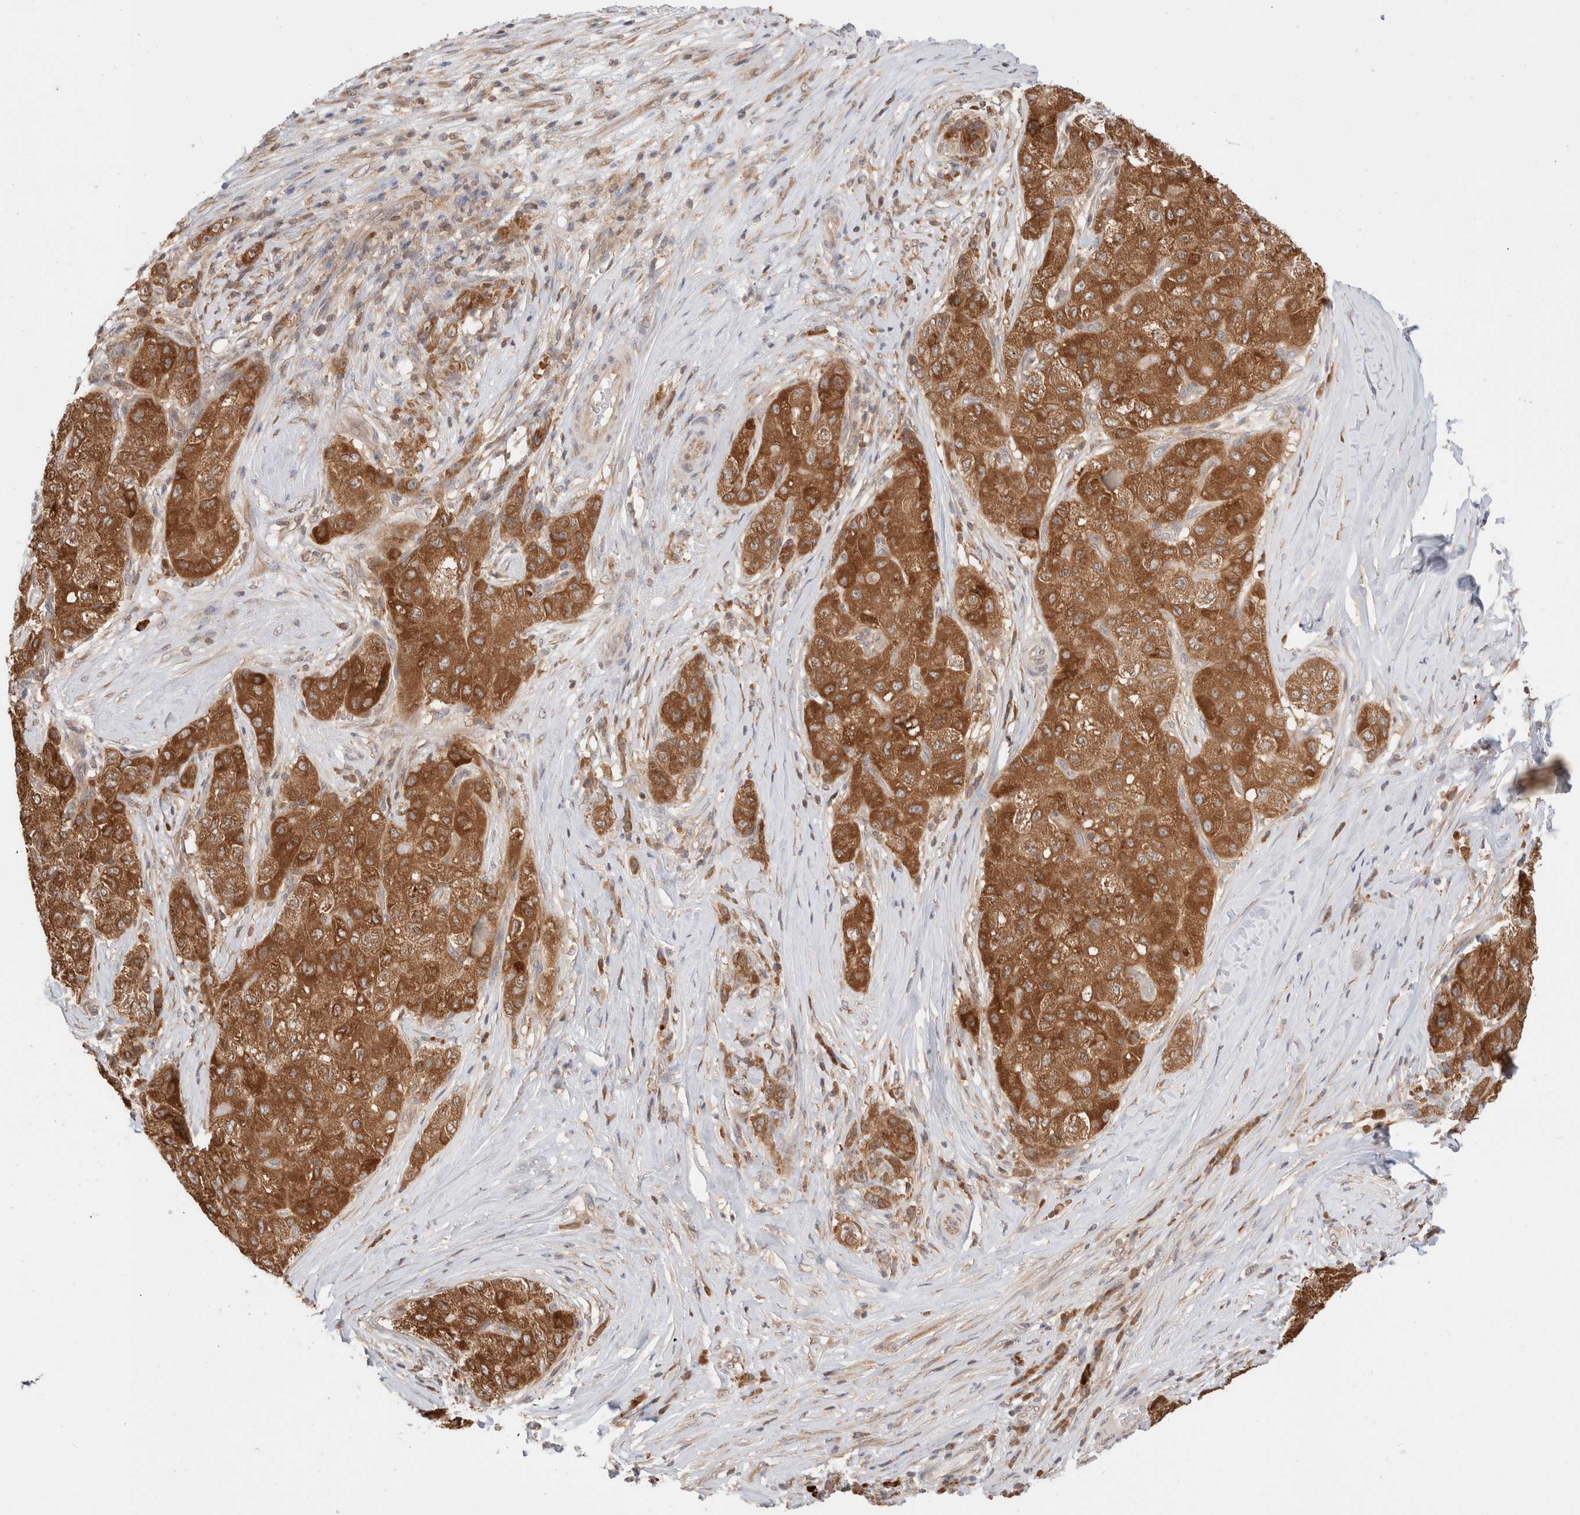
{"staining": {"intensity": "moderate", "quantity": ">75%", "location": "cytoplasmic/membranous"}, "tissue": "liver cancer", "cell_type": "Tumor cells", "image_type": "cancer", "snomed": [{"axis": "morphology", "description": "Carcinoma, Hepatocellular, NOS"}, {"axis": "topography", "description": "Liver"}], "caption": "The histopathology image demonstrates immunohistochemical staining of hepatocellular carcinoma (liver). There is moderate cytoplasmic/membranous positivity is identified in about >75% of tumor cells.", "gene": "XKR4", "patient": {"sex": "male", "age": 80}}